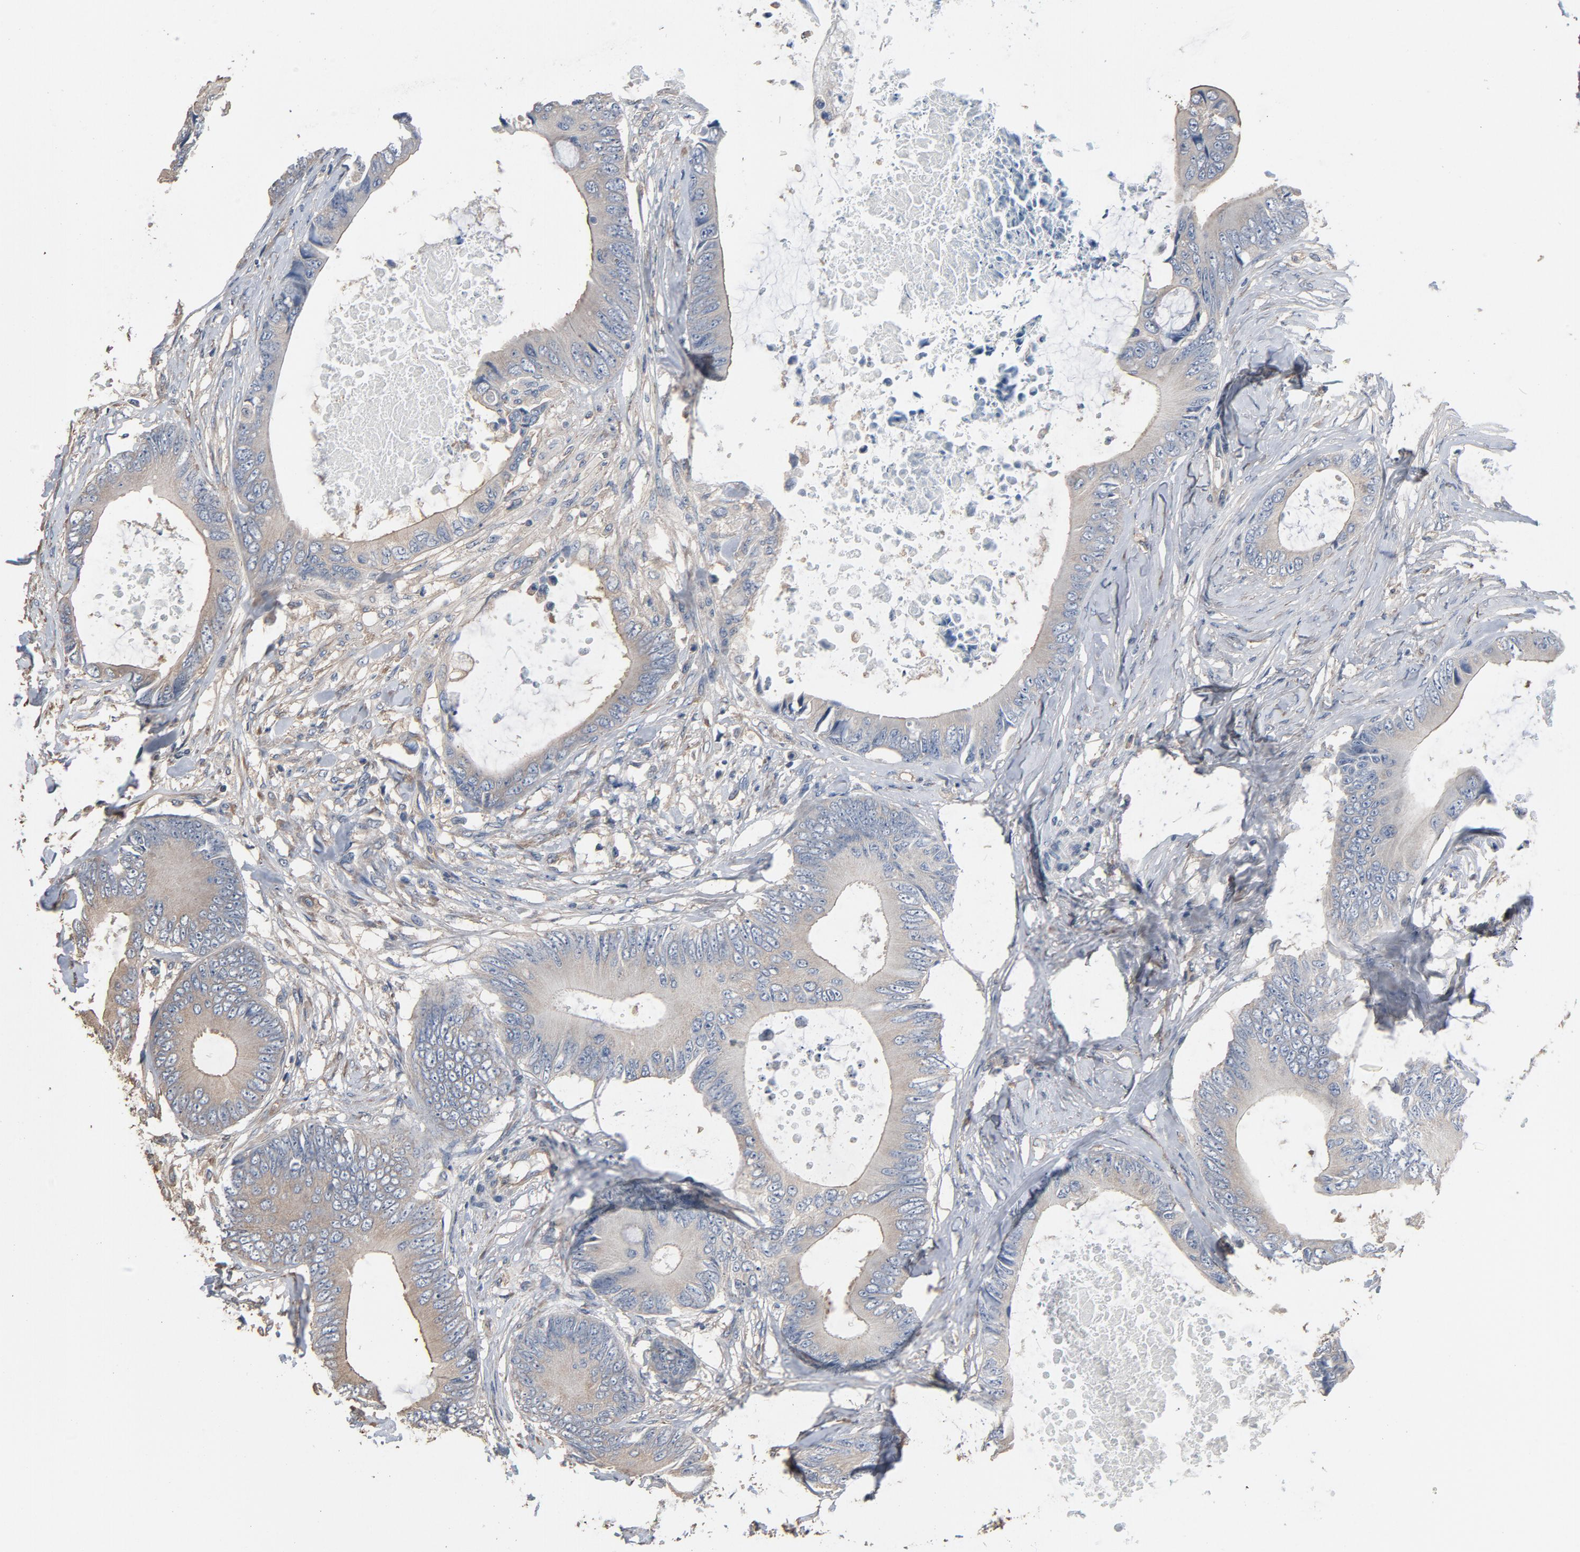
{"staining": {"intensity": "weak", "quantity": "<25%", "location": "cytoplasmic/membranous"}, "tissue": "colorectal cancer", "cell_type": "Tumor cells", "image_type": "cancer", "snomed": [{"axis": "morphology", "description": "Normal tissue, NOS"}, {"axis": "morphology", "description": "Adenocarcinoma, NOS"}, {"axis": "topography", "description": "Rectum"}, {"axis": "topography", "description": "Peripheral nerve tissue"}], "caption": "High power microscopy histopathology image of an IHC micrograph of colorectal cancer (adenocarcinoma), revealing no significant staining in tumor cells. Nuclei are stained in blue.", "gene": "SOX6", "patient": {"sex": "female", "age": 77}}